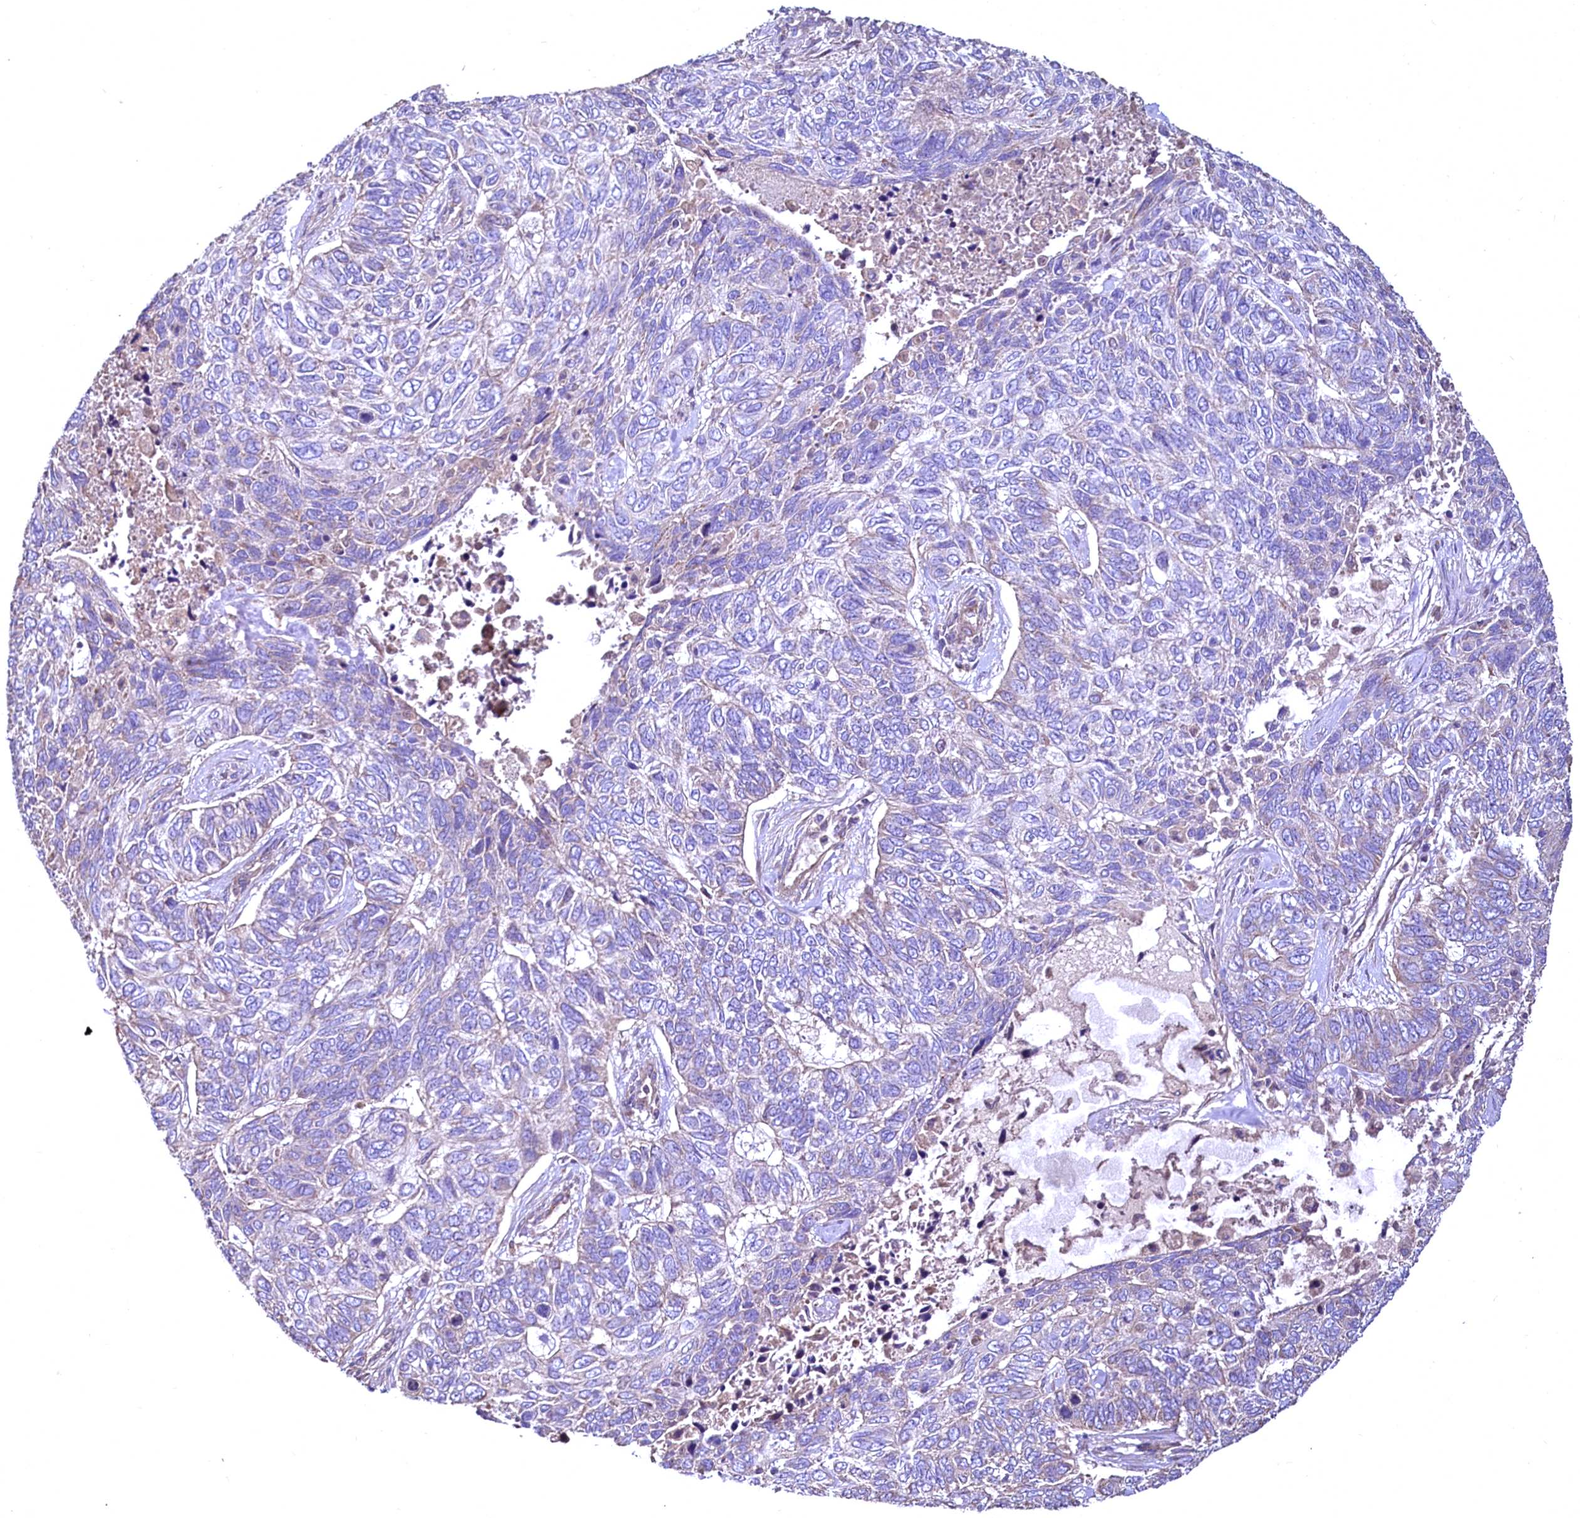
{"staining": {"intensity": "negative", "quantity": "none", "location": "none"}, "tissue": "skin cancer", "cell_type": "Tumor cells", "image_type": "cancer", "snomed": [{"axis": "morphology", "description": "Basal cell carcinoma"}, {"axis": "topography", "description": "Skin"}], "caption": "Tumor cells show no significant protein positivity in skin cancer (basal cell carcinoma). (Brightfield microscopy of DAB immunohistochemistry at high magnification).", "gene": "TBCEL", "patient": {"sex": "female", "age": 65}}